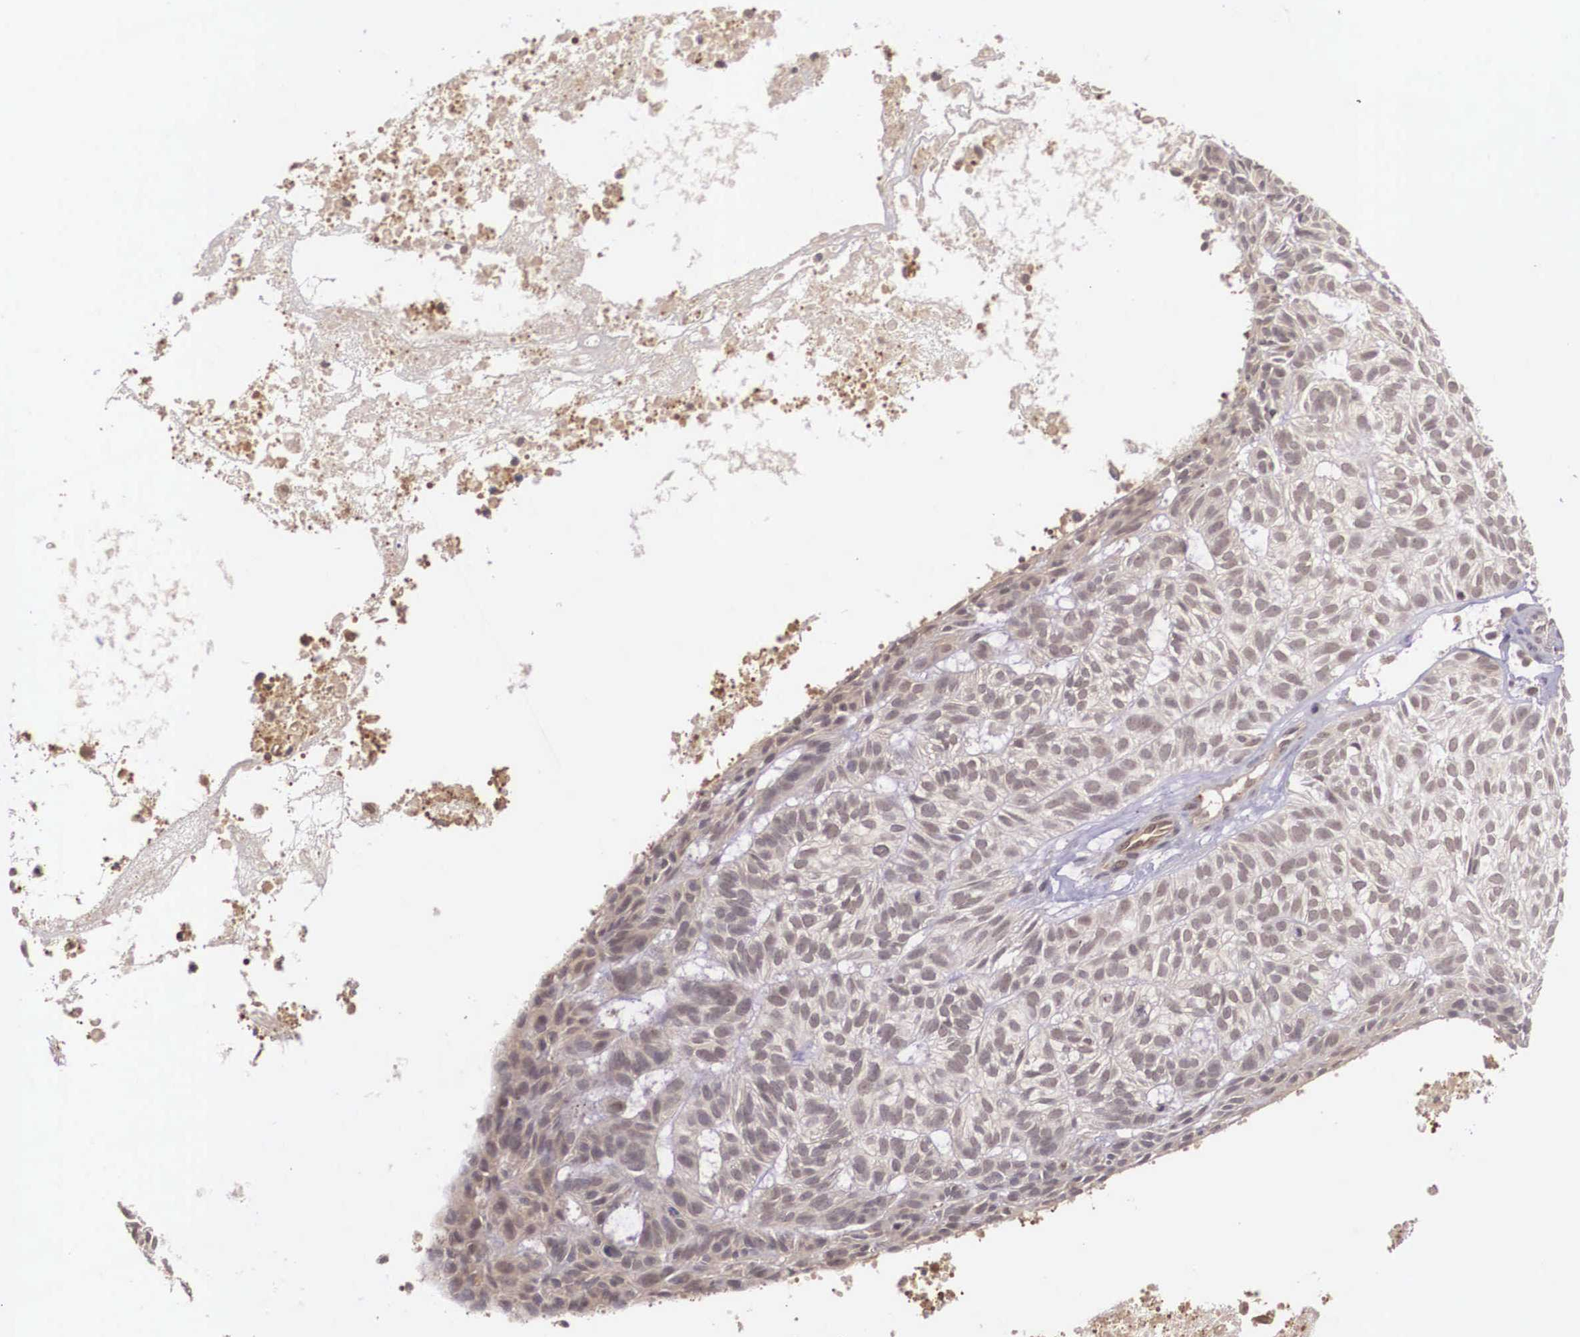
{"staining": {"intensity": "weak", "quantity": ">75%", "location": "cytoplasmic/membranous"}, "tissue": "skin cancer", "cell_type": "Tumor cells", "image_type": "cancer", "snomed": [{"axis": "morphology", "description": "Basal cell carcinoma"}, {"axis": "topography", "description": "Skin"}], "caption": "Skin cancer (basal cell carcinoma) stained with IHC exhibits weak cytoplasmic/membranous expression in approximately >75% of tumor cells.", "gene": "VASH1", "patient": {"sex": "male", "age": 75}}